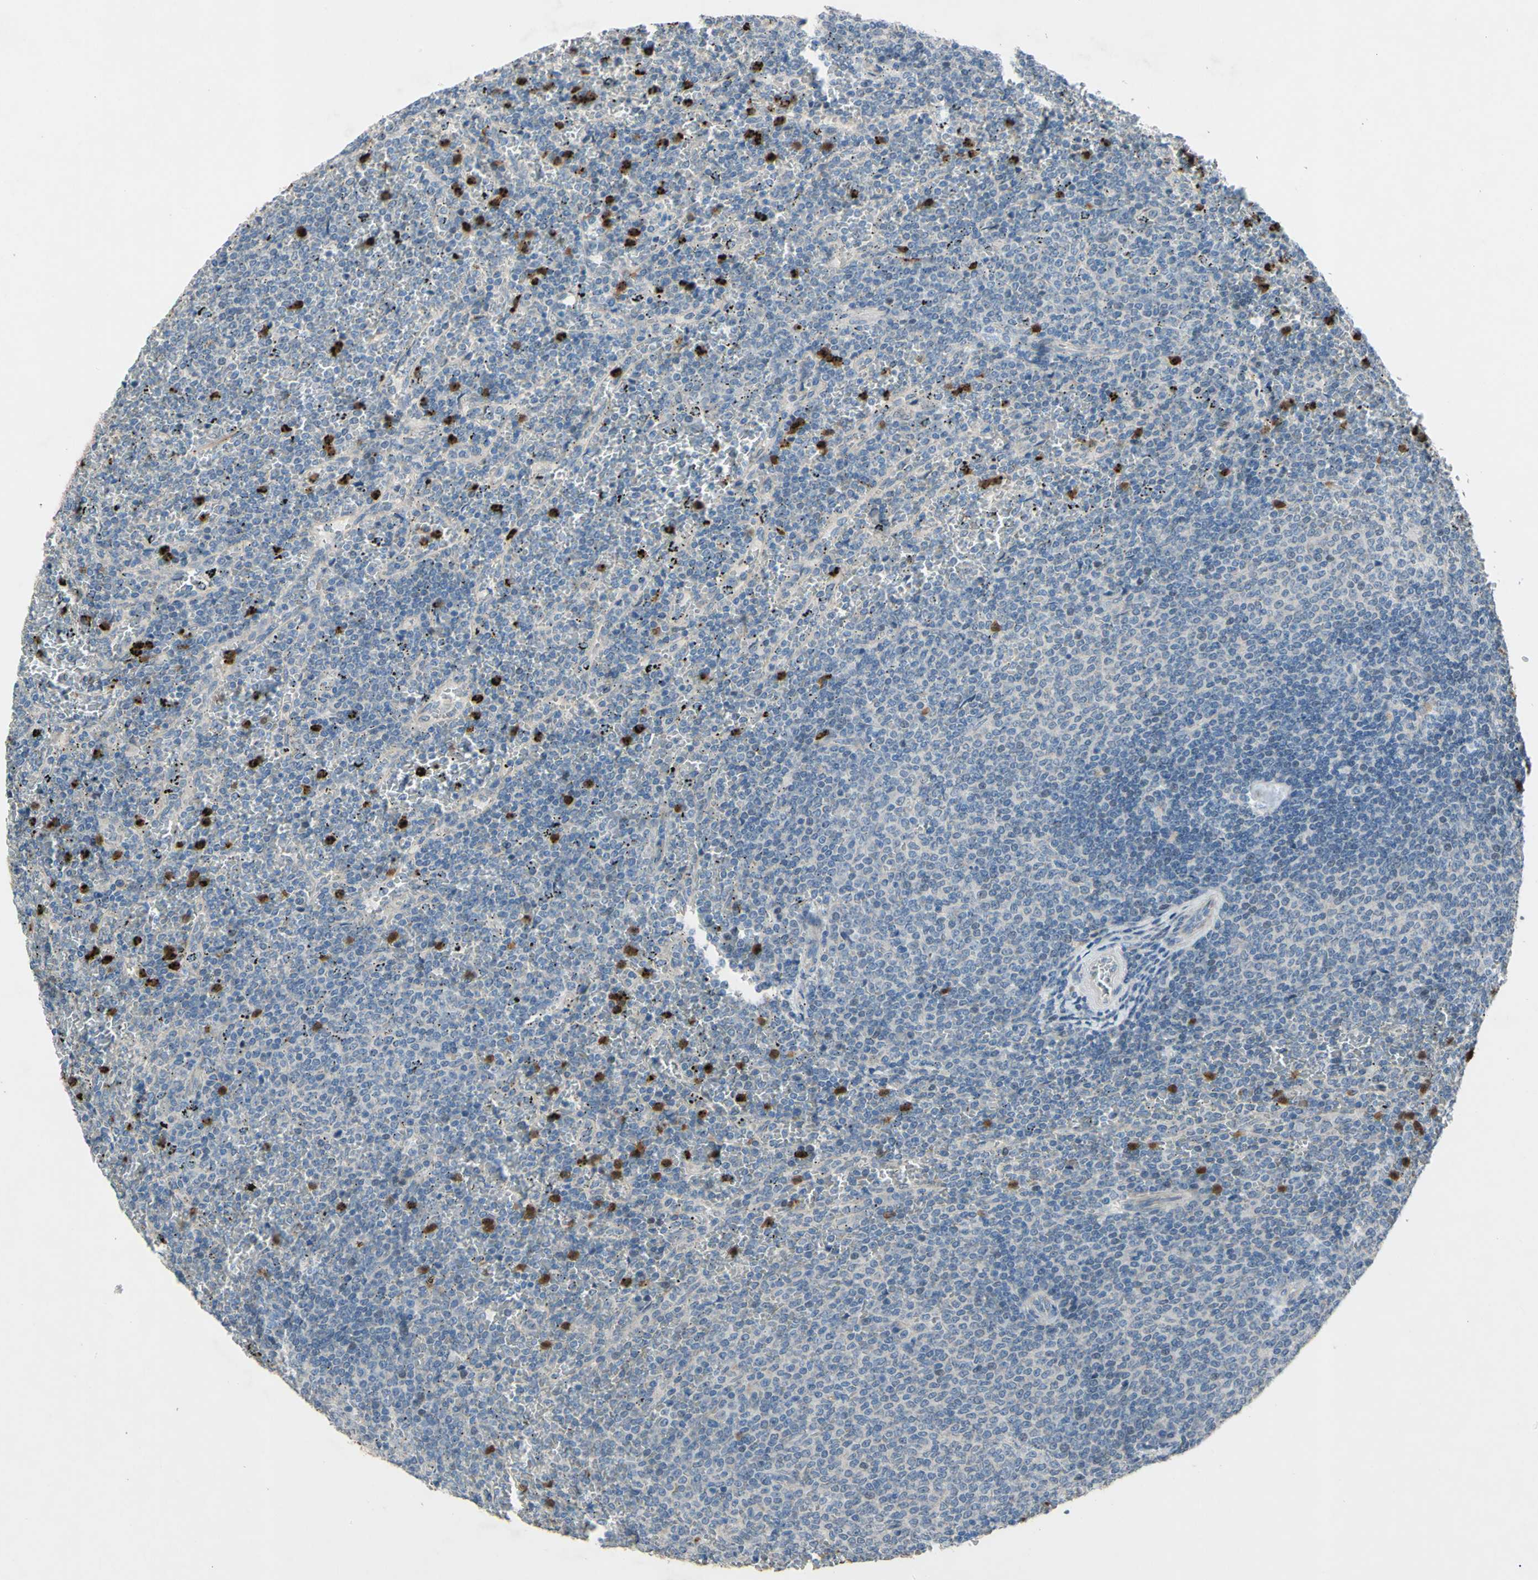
{"staining": {"intensity": "weak", "quantity": ">75%", "location": "cytoplasmic/membranous"}, "tissue": "lymphoma", "cell_type": "Tumor cells", "image_type": "cancer", "snomed": [{"axis": "morphology", "description": "Malignant lymphoma, non-Hodgkin's type, Low grade"}, {"axis": "topography", "description": "Spleen"}], "caption": "Protein positivity by immunohistochemistry (IHC) exhibits weak cytoplasmic/membranous positivity in about >75% of tumor cells in lymphoma.", "gene": "GRAMD2B", "patient": {"sex": "female", "age": 77}}